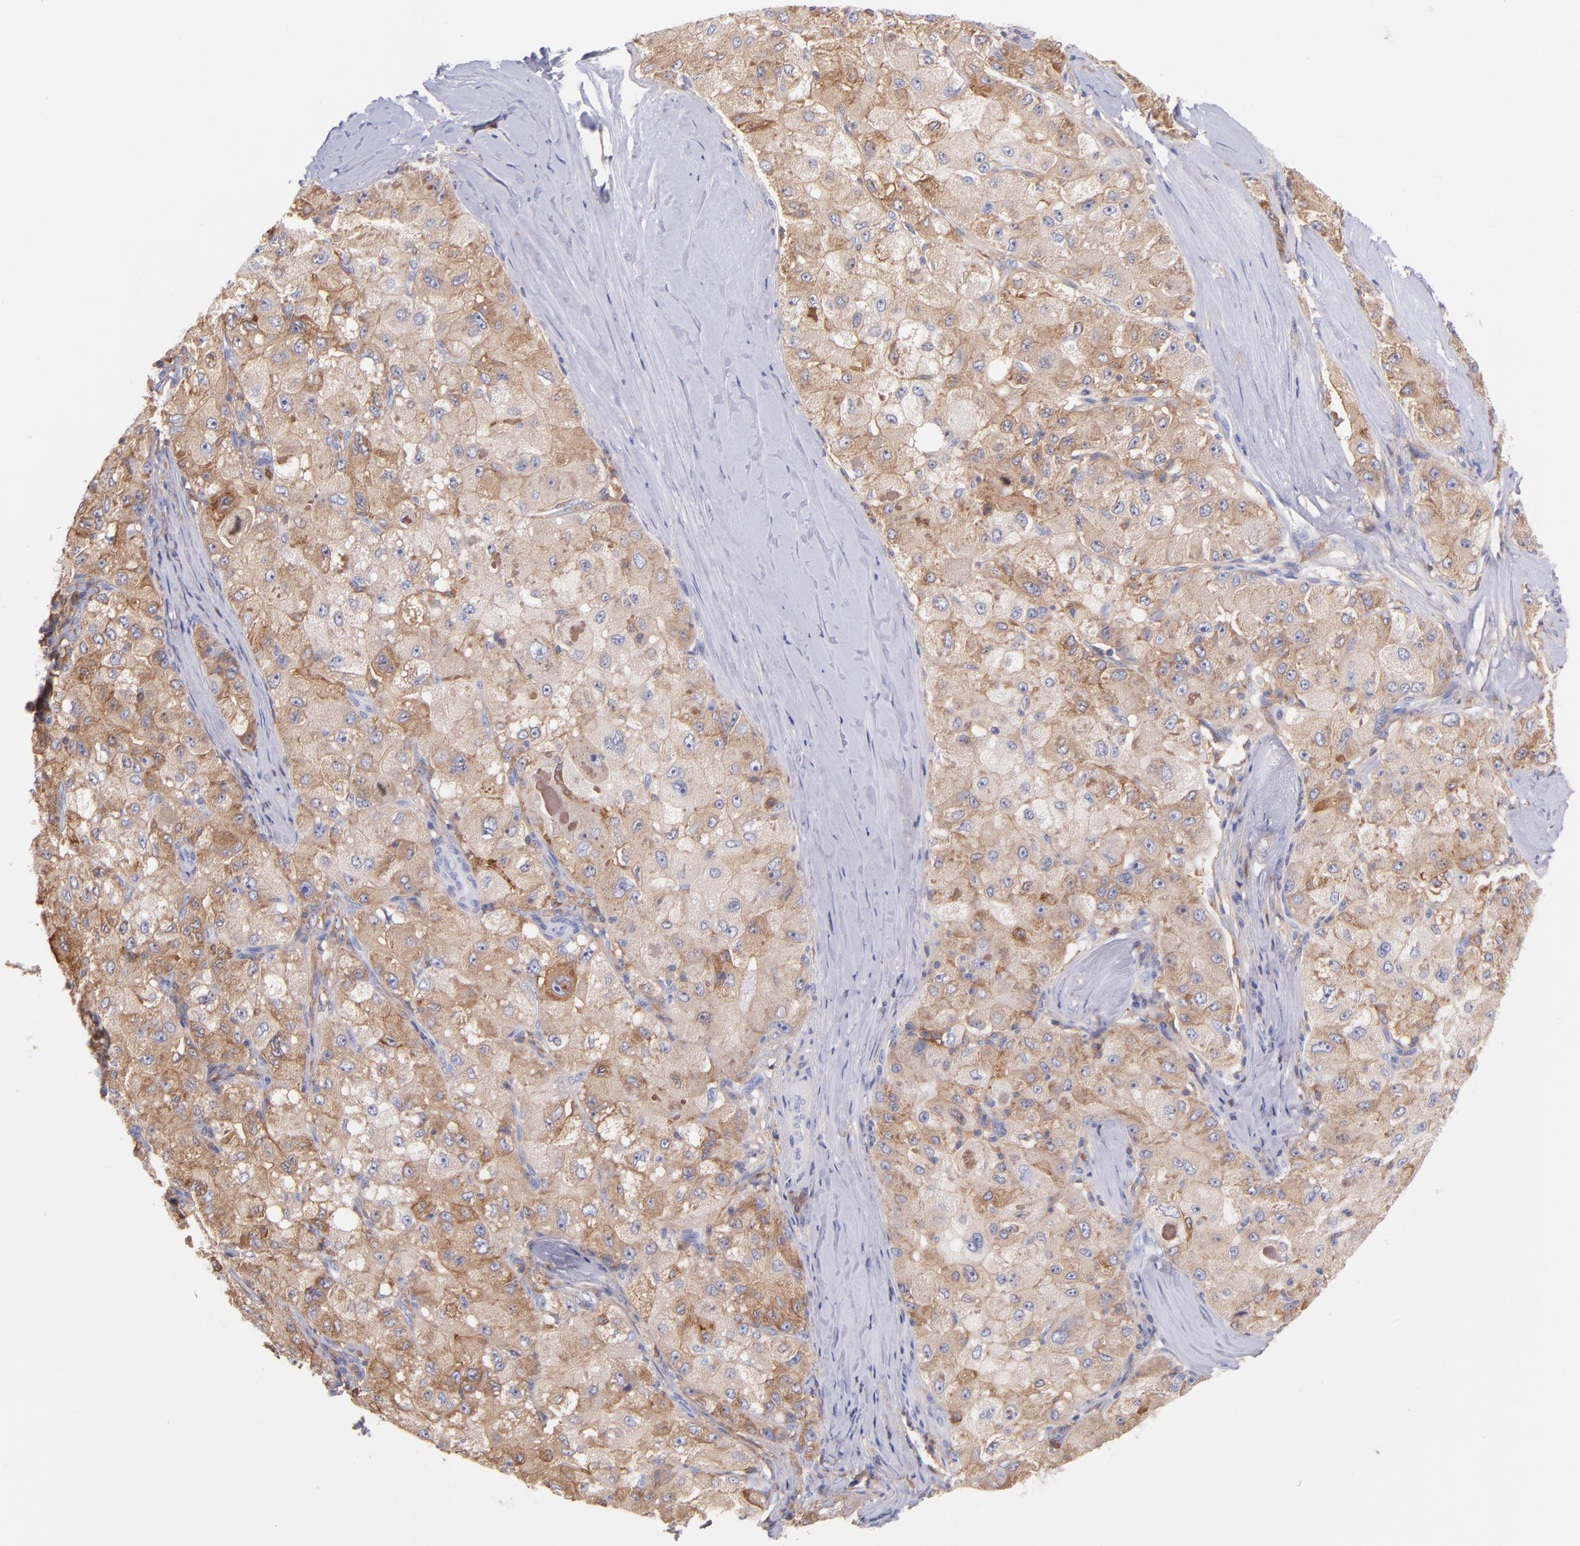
{"staining": {"intensity": "moderate", "quantity": ">75%", "location": "cytoplasmic/membranous"}, "tissue": "liver cancer", "cell_type": "Tumor cells", "image_type": "cancer", "snomed": [{"axis": "morphology", "description": "Carcinoma, Hepatocellular, NOS"}, {"axis": "topography", "description": "Liver"}], "caption": "Approximately >75% of tumor cells in human liver cancer exhibit moderate cytoplasmic/membranous protein staining as visualized by brown immunohistochemical staining.", "gene": "PRKCA", "patient": {"sex": "male", "age": 80}}